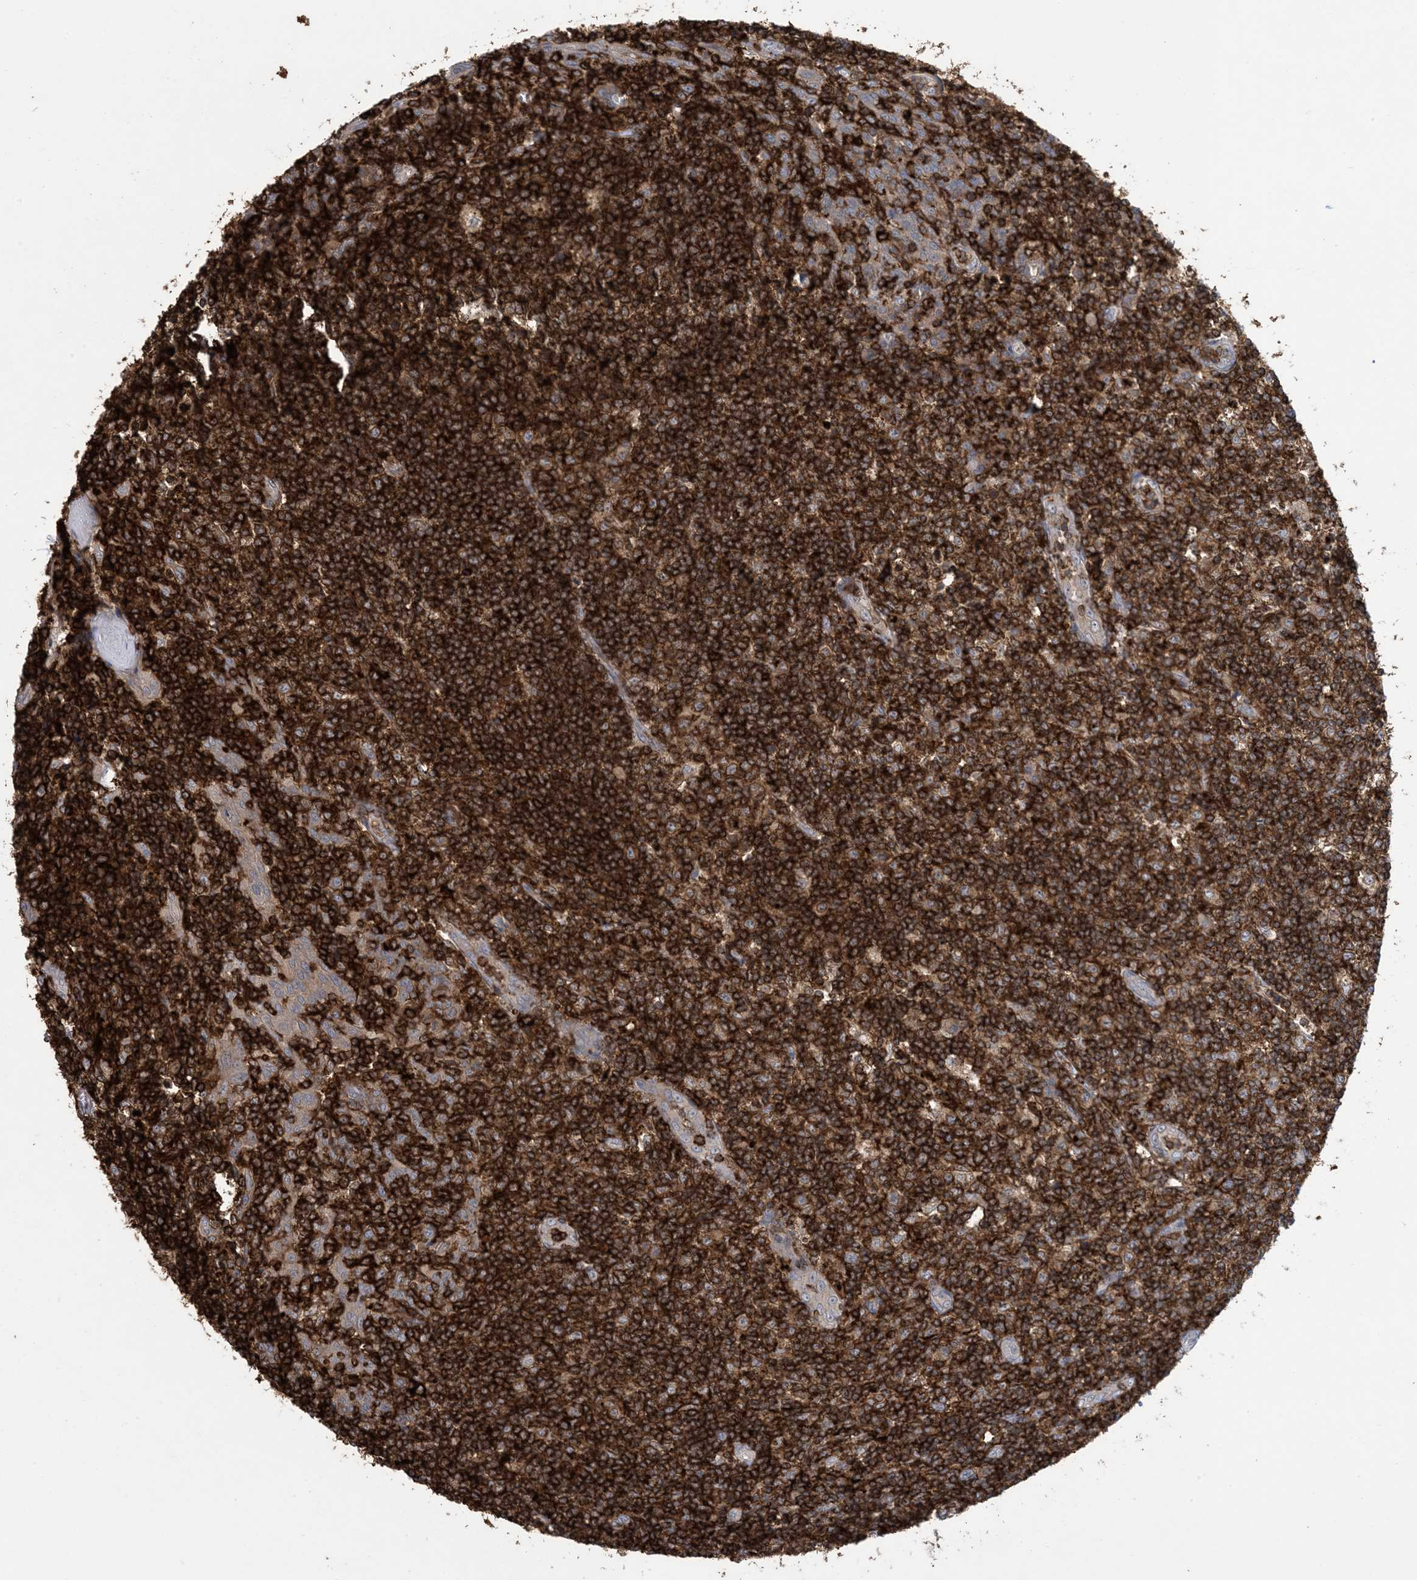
{"staining": {"intensity": "strong", "quantity": ">75%", "location": "cytoplasmic/membranous"}, "tissue": "tonsil", "cell_type": "Non-germinal center cells", "image_type": "normal", "snomed": [{"axis": "morphology", "description": "Normal tissue, NOS"}, {"axis": "topography", "description": "Tonsil"}], "caption": "DAB (3,3'-diaminobenzidine) immunohistochemical staining of unremarkable human tonsil shows strong cytoplasmic/membranous protein staining in about >75% of non-germinal center cells. (DAB (3,3'-diaminobenzidine) IHC with brightfield microscopy, high magnification).", "gene": "AK9", "patient": {"sex": "female", "age": 19}}